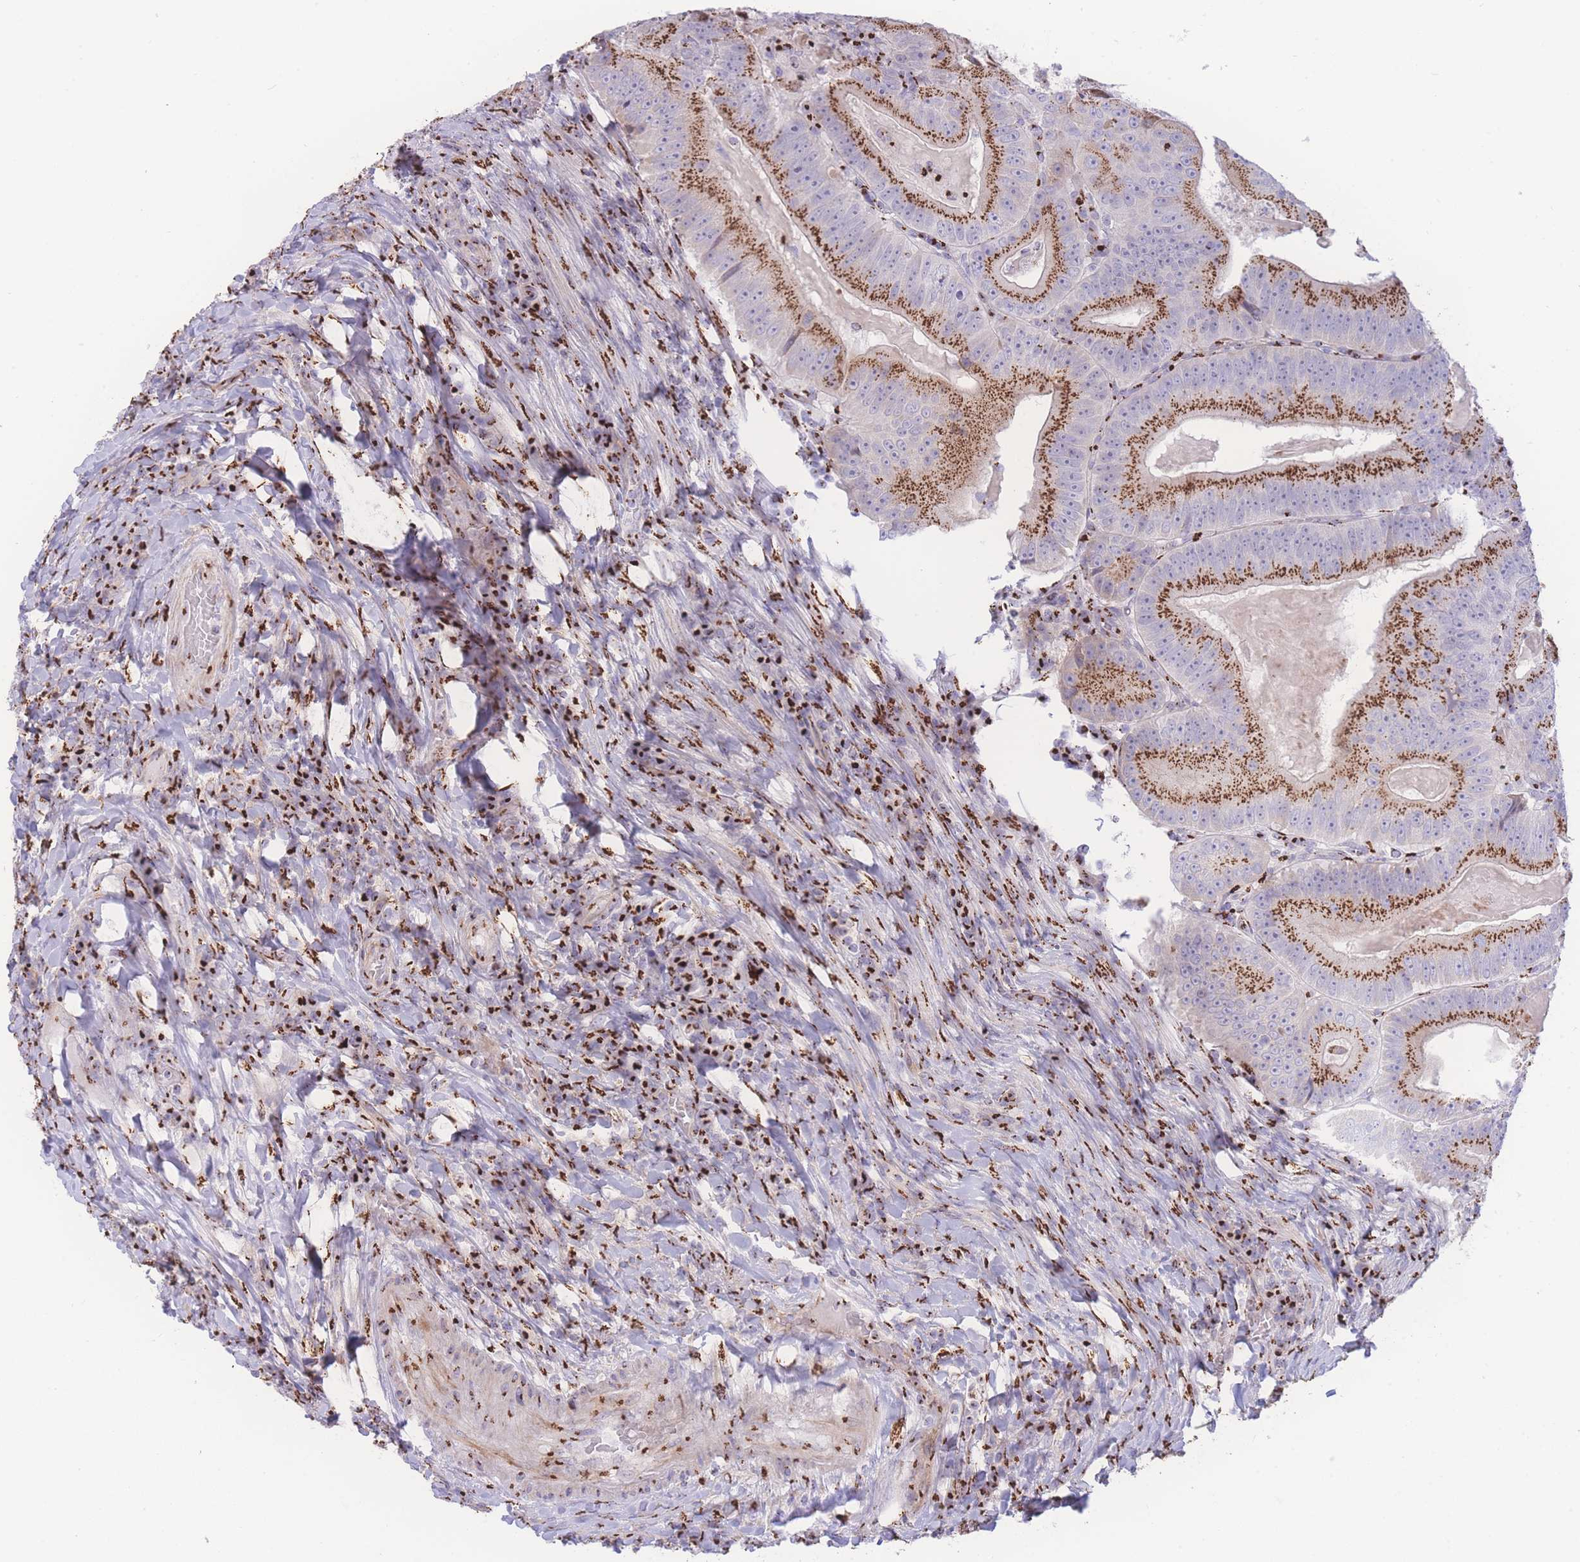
{"staining": {"intensity": "moderate", "quantity": ">75%", "location": "cytoplasmic/membranous"}, "tissue": "colorectal cancer", "cell_type": "Tumor cells", "image_type": "cancer", "snomed": [{"axis": "morphology", "description": "Adenocarcinoma, NOS"}, {"axis": "topography", "description": "Colon"}], "caption": "A brown stain shows moderate cytoplasmic/membranous positivity of a protein in human adenocarcinoma (colorectal) tumor cells.", "gene": "GOLM2", "patient": {"sex": "female", "age": 86}}